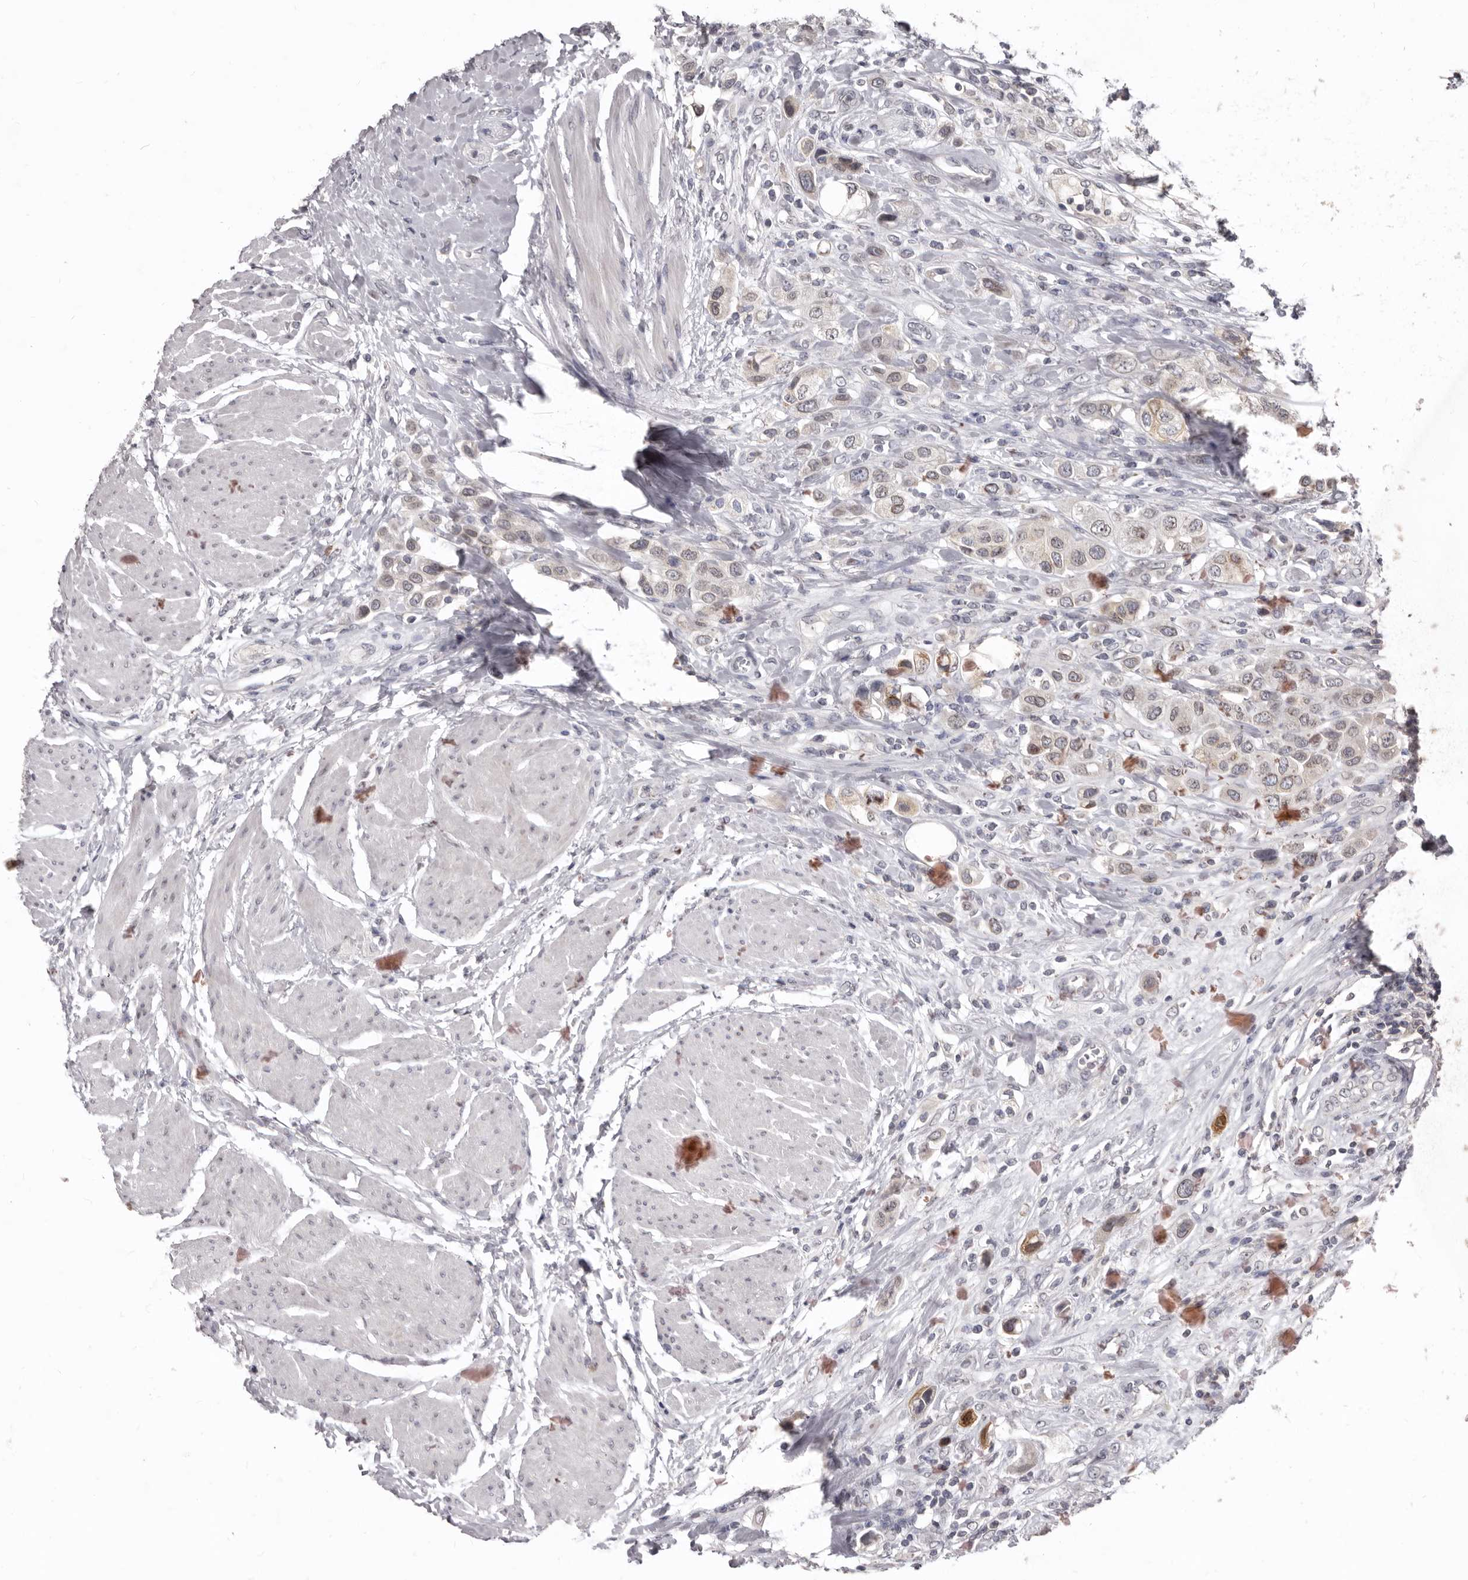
{"staining": {"intensity": "weak", "quantity": "<25%", "location": "cytoplasmic/membranous,nuclear"}, "tissue": "urothelial cancer", "cell_type": "Tumor cells", "image_type": "cancer", "snomed": [{"axis": "morphology", "description": "Urothelial carcinoma, High grade"}, {"axis": "topography", "description": "Urinary bladder"}], "caption": "Immunohistochemistry (IHC) of high-grade urothelial carcinoma demonstrates no positivity in tumor cells.", "gene": "SULT1E1", "patient": {"sex": "male", "age": 50}}